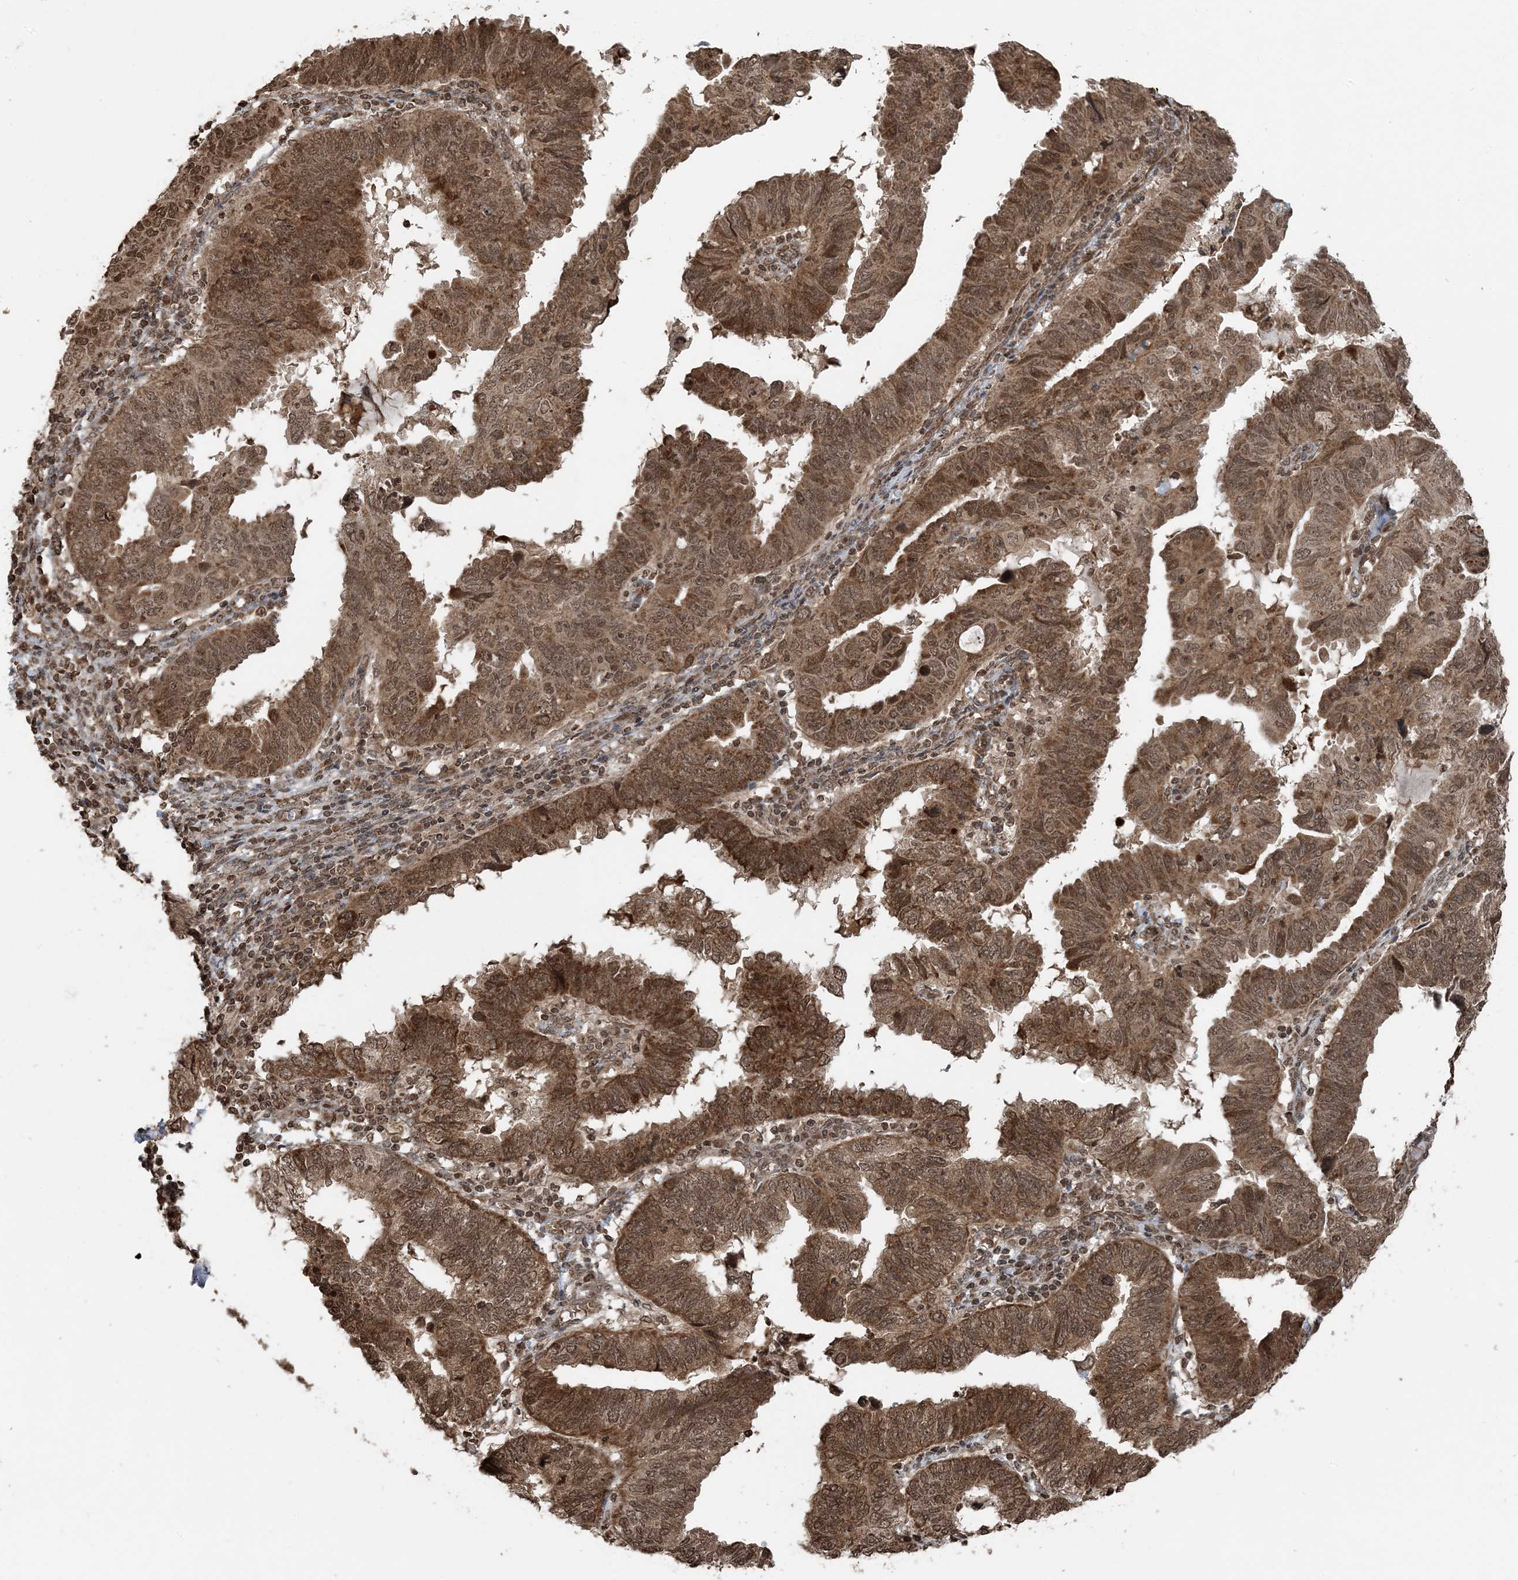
{"staining": {"intensity": "moderate", "quantity": ">75%", "location": "cytoplasmic/membranous,nuclear"}, "tissue": "endometrial cancer", "cell_type": "Tumor cells", "image_type": "cancer", "snomed": [{"axis": "morphology", "description": "Adenocarcinoma, NOS"}, {"axis": "topography", "description": "Uterus"}], "caption": "About >75% of tumor cells in endometrial cancer (adenocarcinoma) display moderate cytoplasmic/membranous and nuclear protein positivity as visualized by brown immunohistochemical staining.", "gene": "ZFAND2B", "patient": {"sex": "female", "age": 77}}